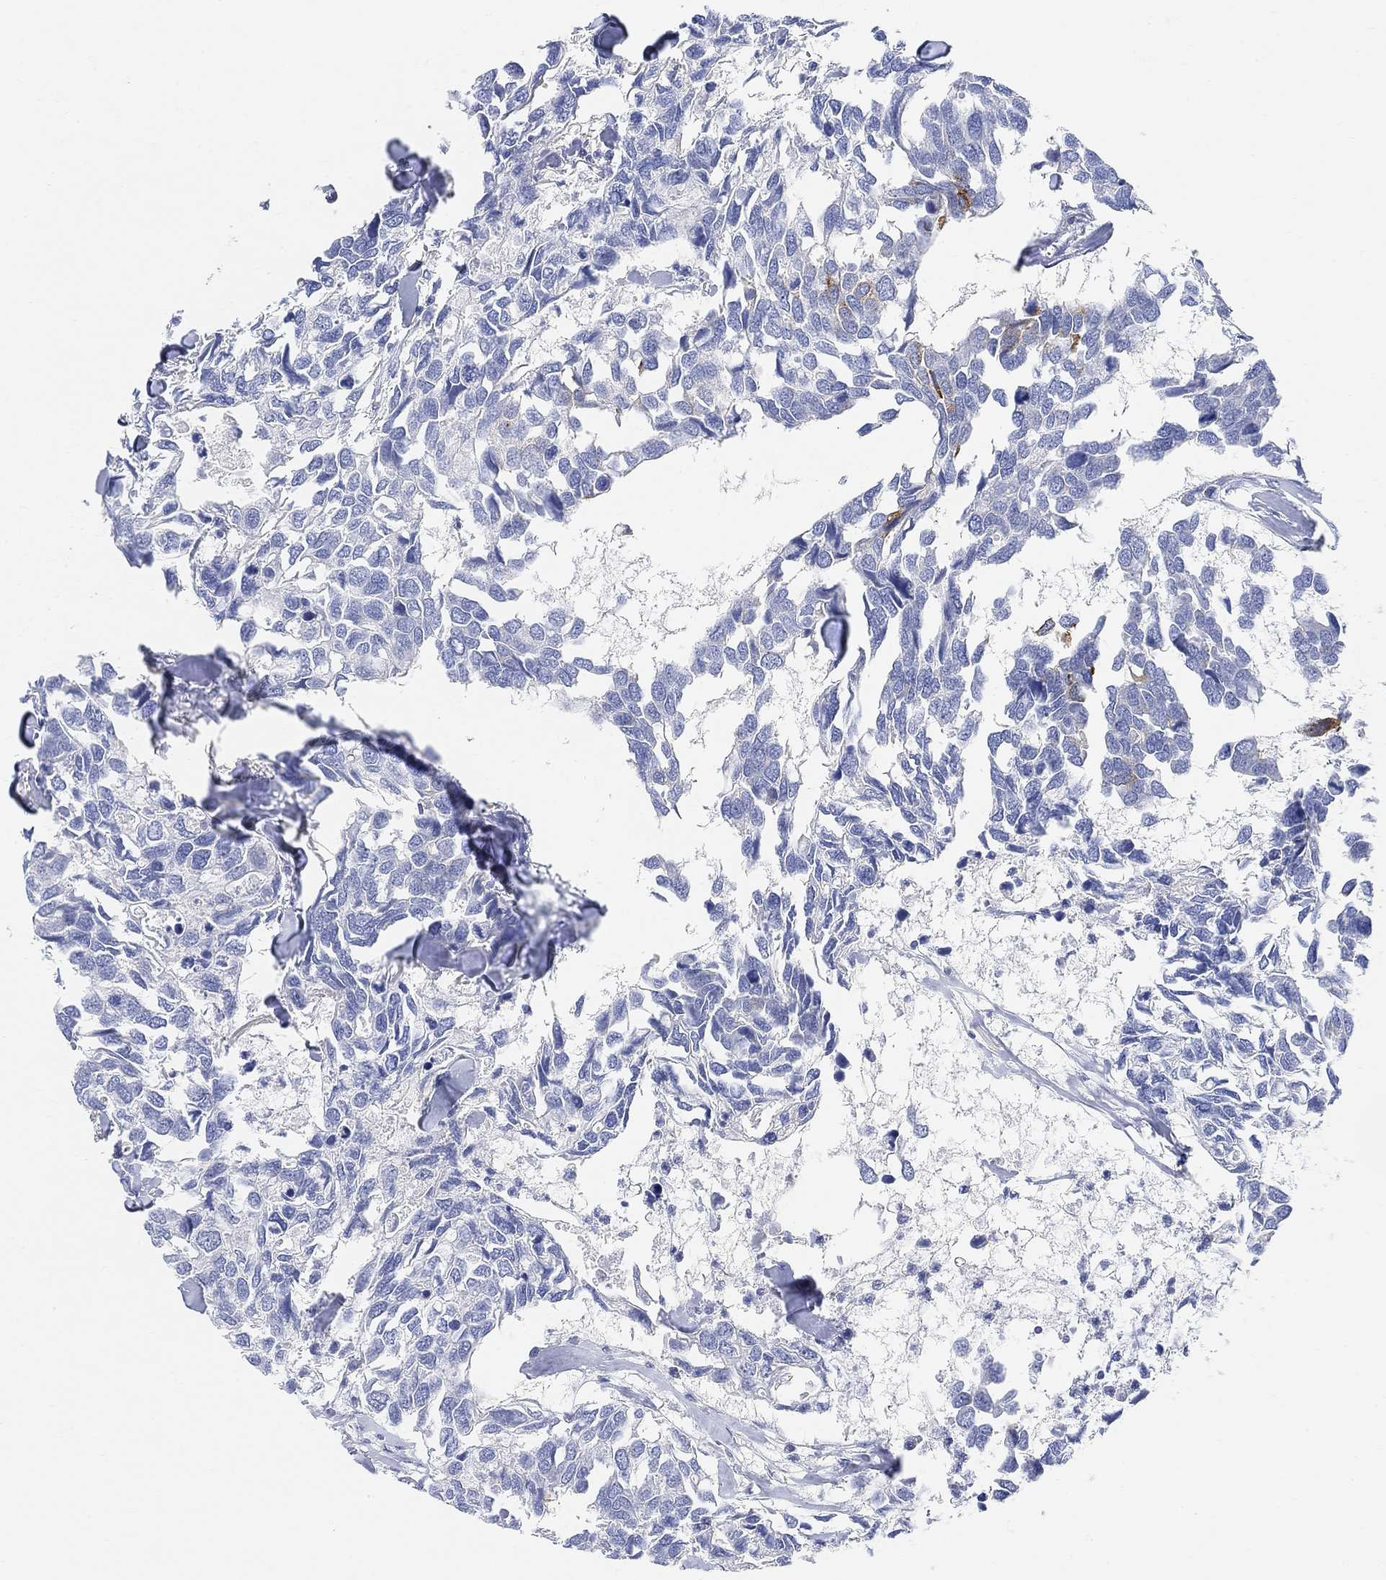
{"staining": {"intensity": "negative", "quantity": "none", "location": "none"}, "tissue": "breast cancer", "cell_type": "Tumor cells", "image_type": "cancer", "snomed": [{"axis": "morphology", "description": "Duct carcinoma"}, {"axis": "topography", "description": "Breast"}], "caption": "Immunohistochemistry (IHC) of breast cancer (invasive ductal carcinoma) demonstrates no staining in tumor cells.", "gene": "RETNLB", "patient": {"sex": "female", "age": 83}}